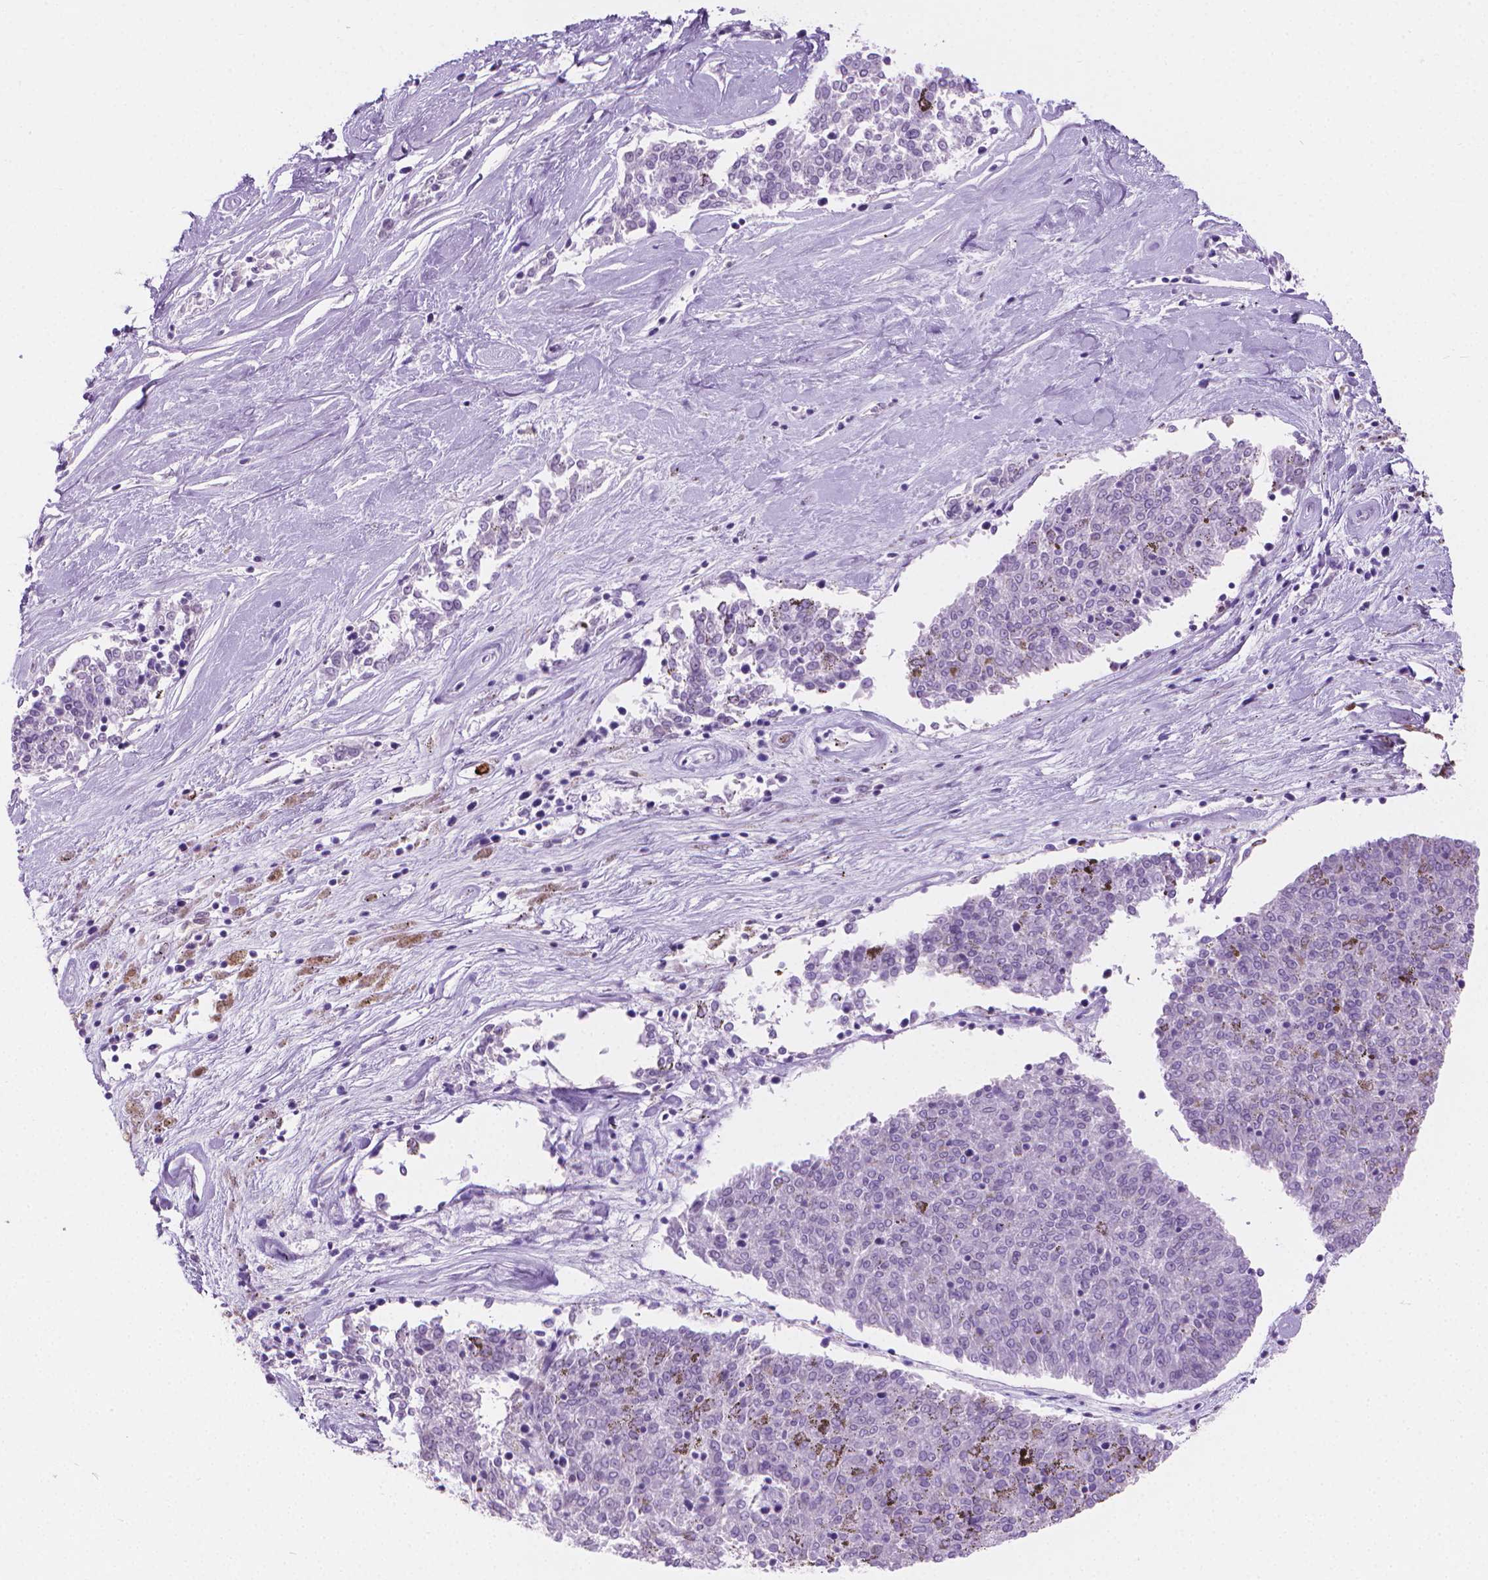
{"staining": {"intensity": "negative", "quantity": "none", "location": "none"}, "tissue": "melanoma", "cell_type": "Tumor cells", "image_type": "cancer", "snomed": [{"axis": "morphology", "description": "Malignant melanoma, NOS"}, {"axis": "topography", "description": "Skin"}], "caption": "The histopathology image reveals no significant positivity in tumor cells of malignant melanoma.", "gene": "CFAP52", "patient": {"sex": "female", "age": 72}}